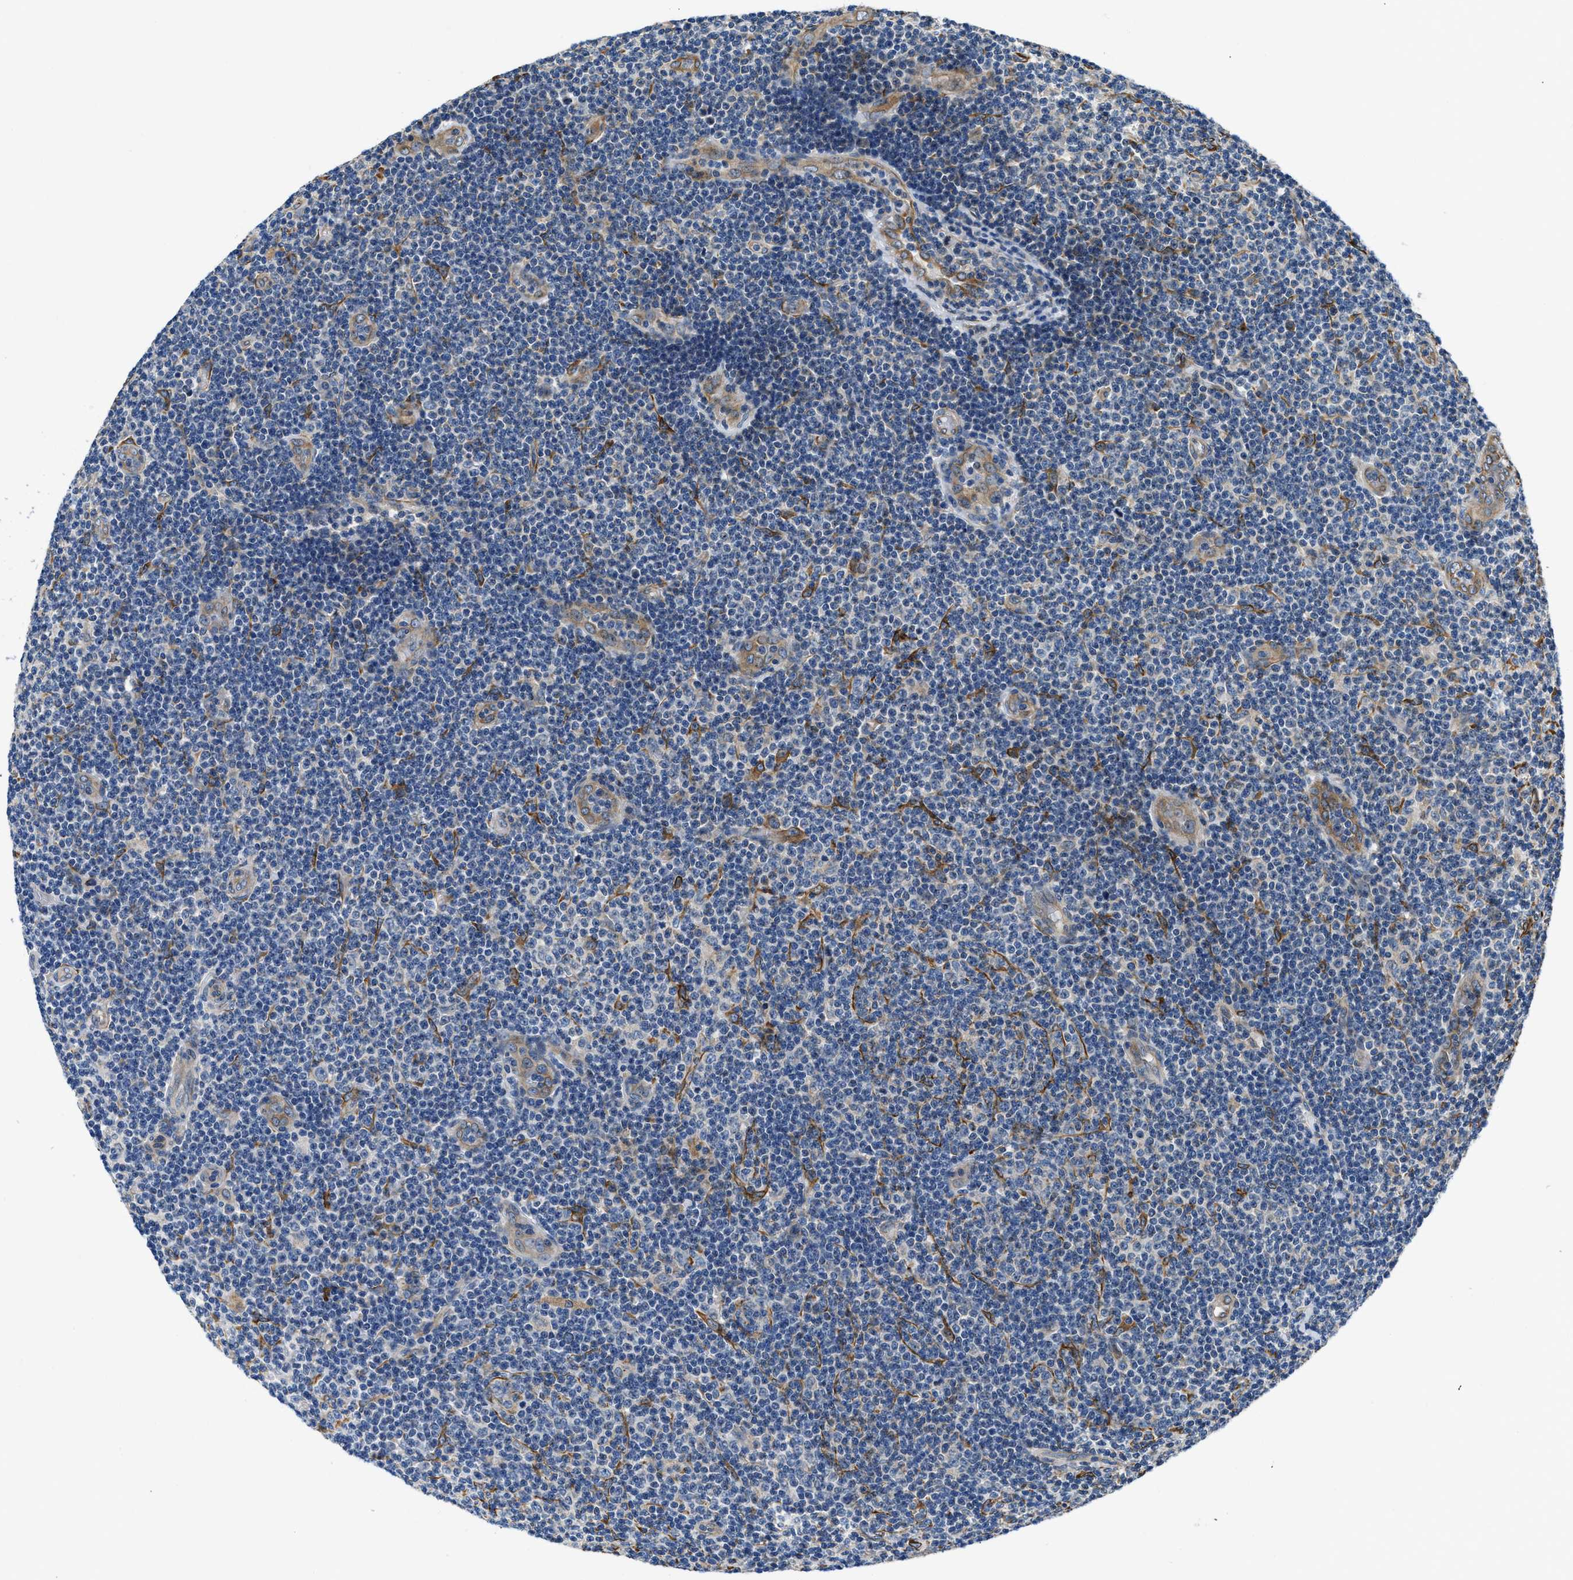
{"staining": {"intensity": "negative", "quantity": "none", "location": "none"}, "tissue": "lymphoma", "cell_type": "Tumor cells", "image_type": "cancer", "snomed": [{"axis": "morphology", "description": "Malignant lymphoma, non-Hodgkin's type, Low grade"}, {"axis": "topography", "description": "Lymph node"}], "caption": "This is a histopathology image of IHC staining of lymphoma, which shows no staining in tumor cells.", "gene": "ARL6IP5", "patient": {"sex": "male", "age": 83}}